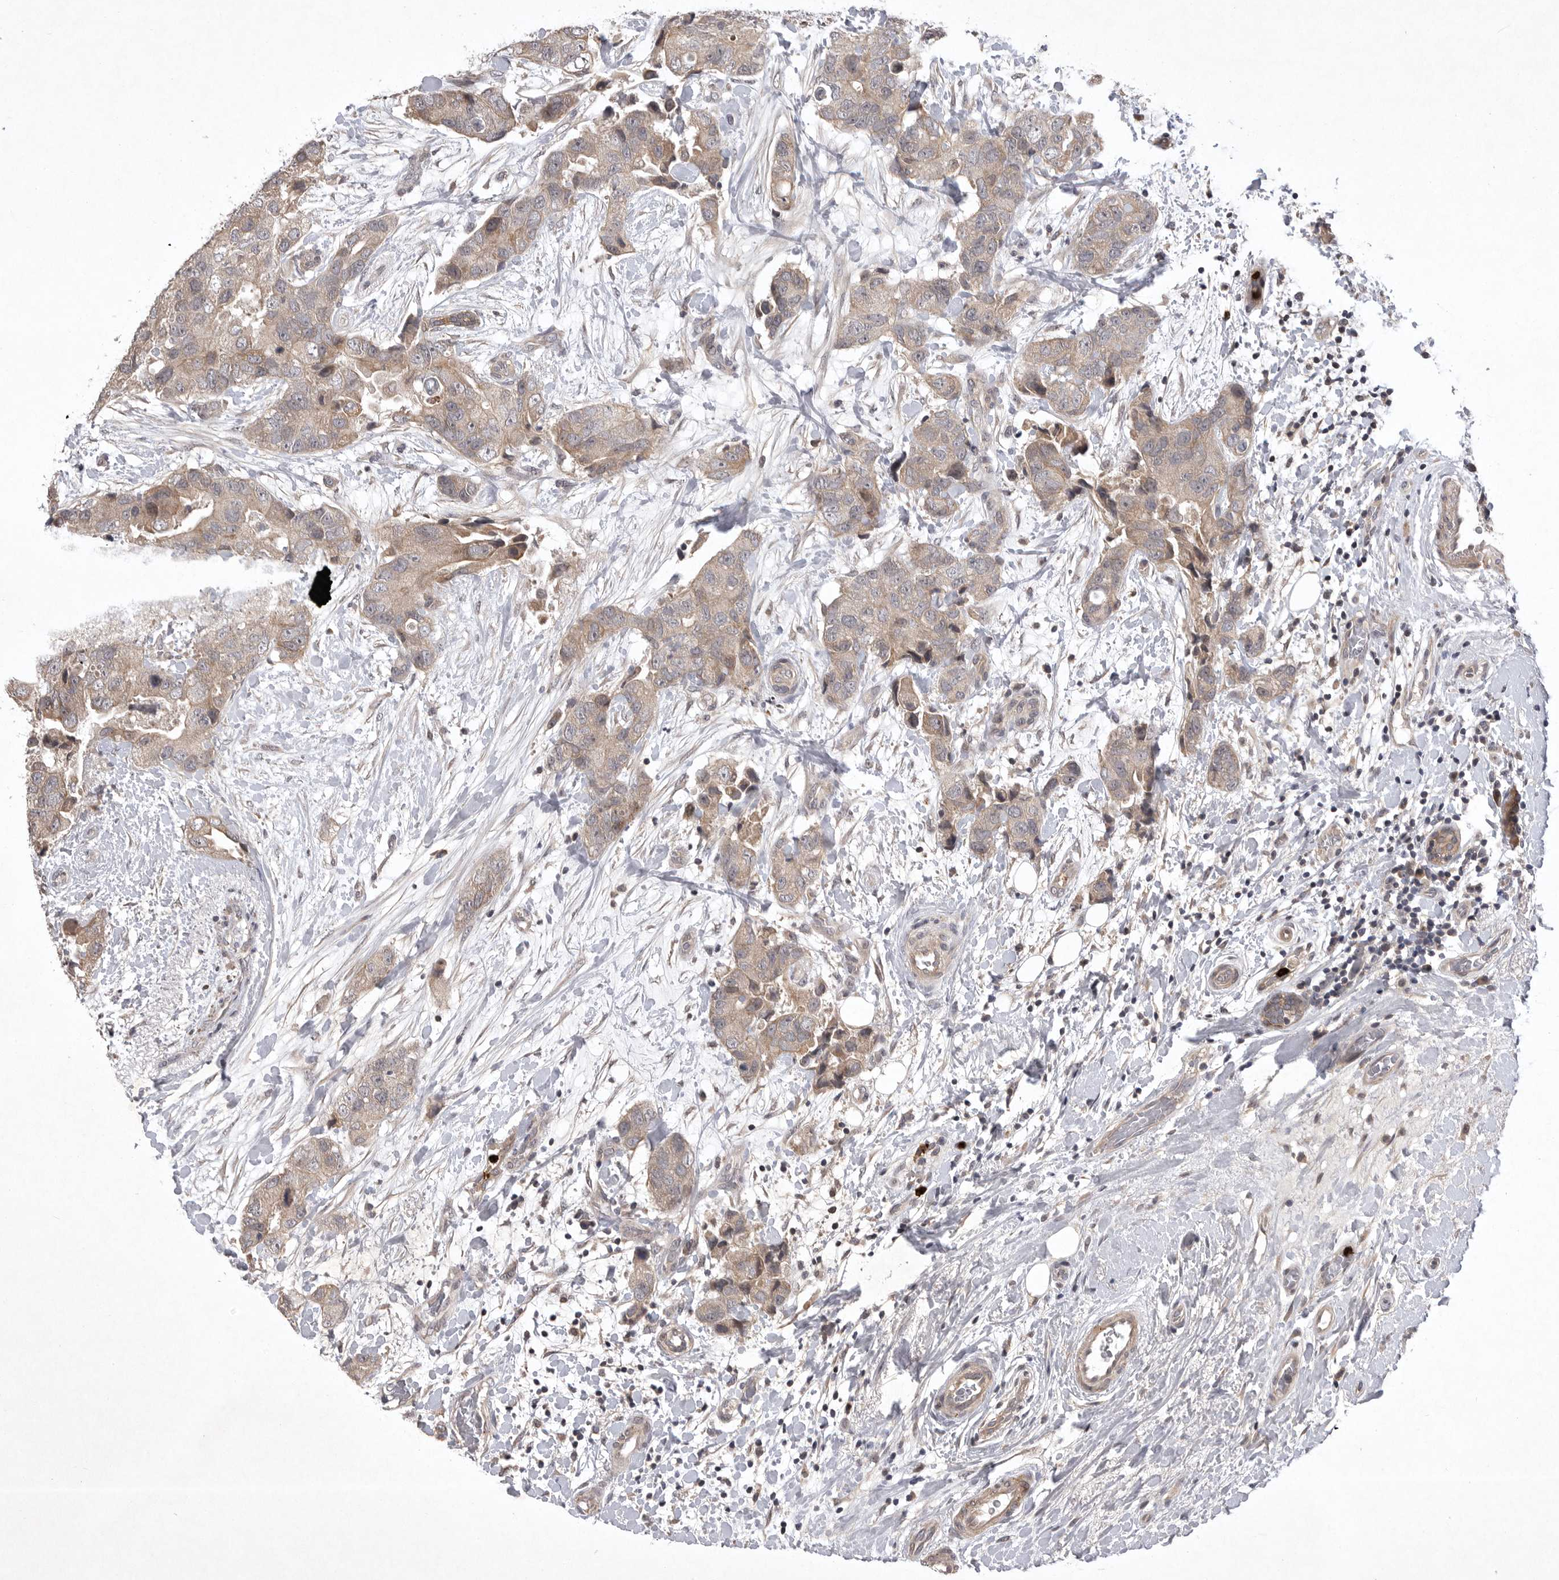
{"staining": {"intensity": "weak", "quantity": ">75%", "location": "cytoplasmic/membranous"}, "tissue": "breast cancer", "cell_type": "Tumor cells", "image_type": "cancer", "snomed": [{"axis": "morphology", "description": "Duct carcinoma"}, {"axis": "topography", "description": "Breast"}], "caption": "Tumor cells reveal low levels of weak cytoplasmic/membranous positivity in about >75% of cells in breast cancer (infiltrating ductal carcinoma).", "gene": "UBE3D", "patient": {"sex": "female", "age": 62}}